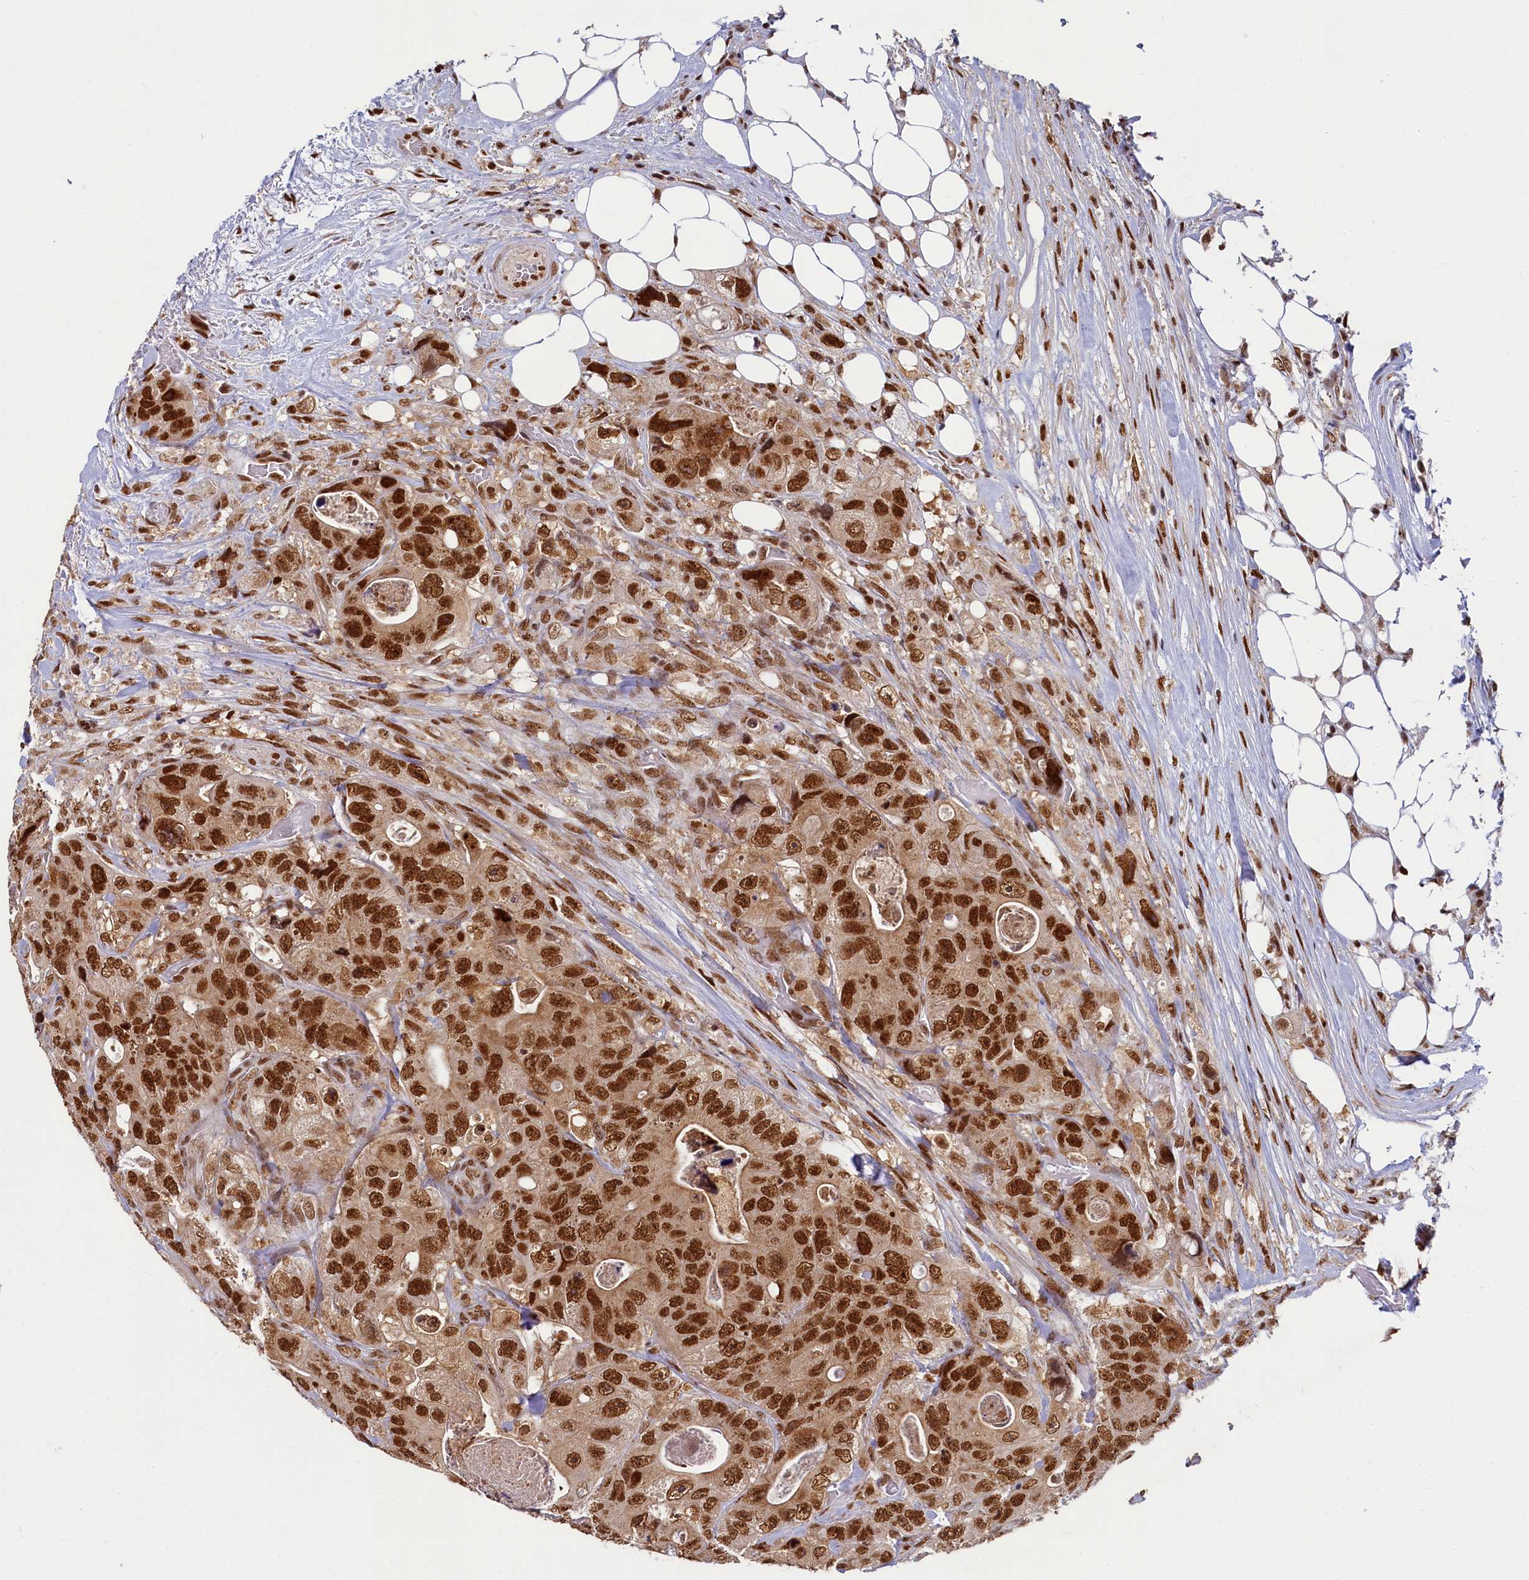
{"staining": {"intensity": "strong", "quantity": ">75%", "location": "nuclear"}, "tissue": "colorectal cancer", "cell_type": "Tumor cells", "image_type": "cancer", "snomed": [{"axis": "morphology", "description": "Adenocarcinoma, NOS"}, {"axis": "topography", "description": "Colon"}], "caption": "A brown stain labels strong nuclear expression of a protein in adenocarcinoma (colorectal) tumor cells.", "gene": "PPHLN1", "patient": {"sex": "female", "age": 46}}